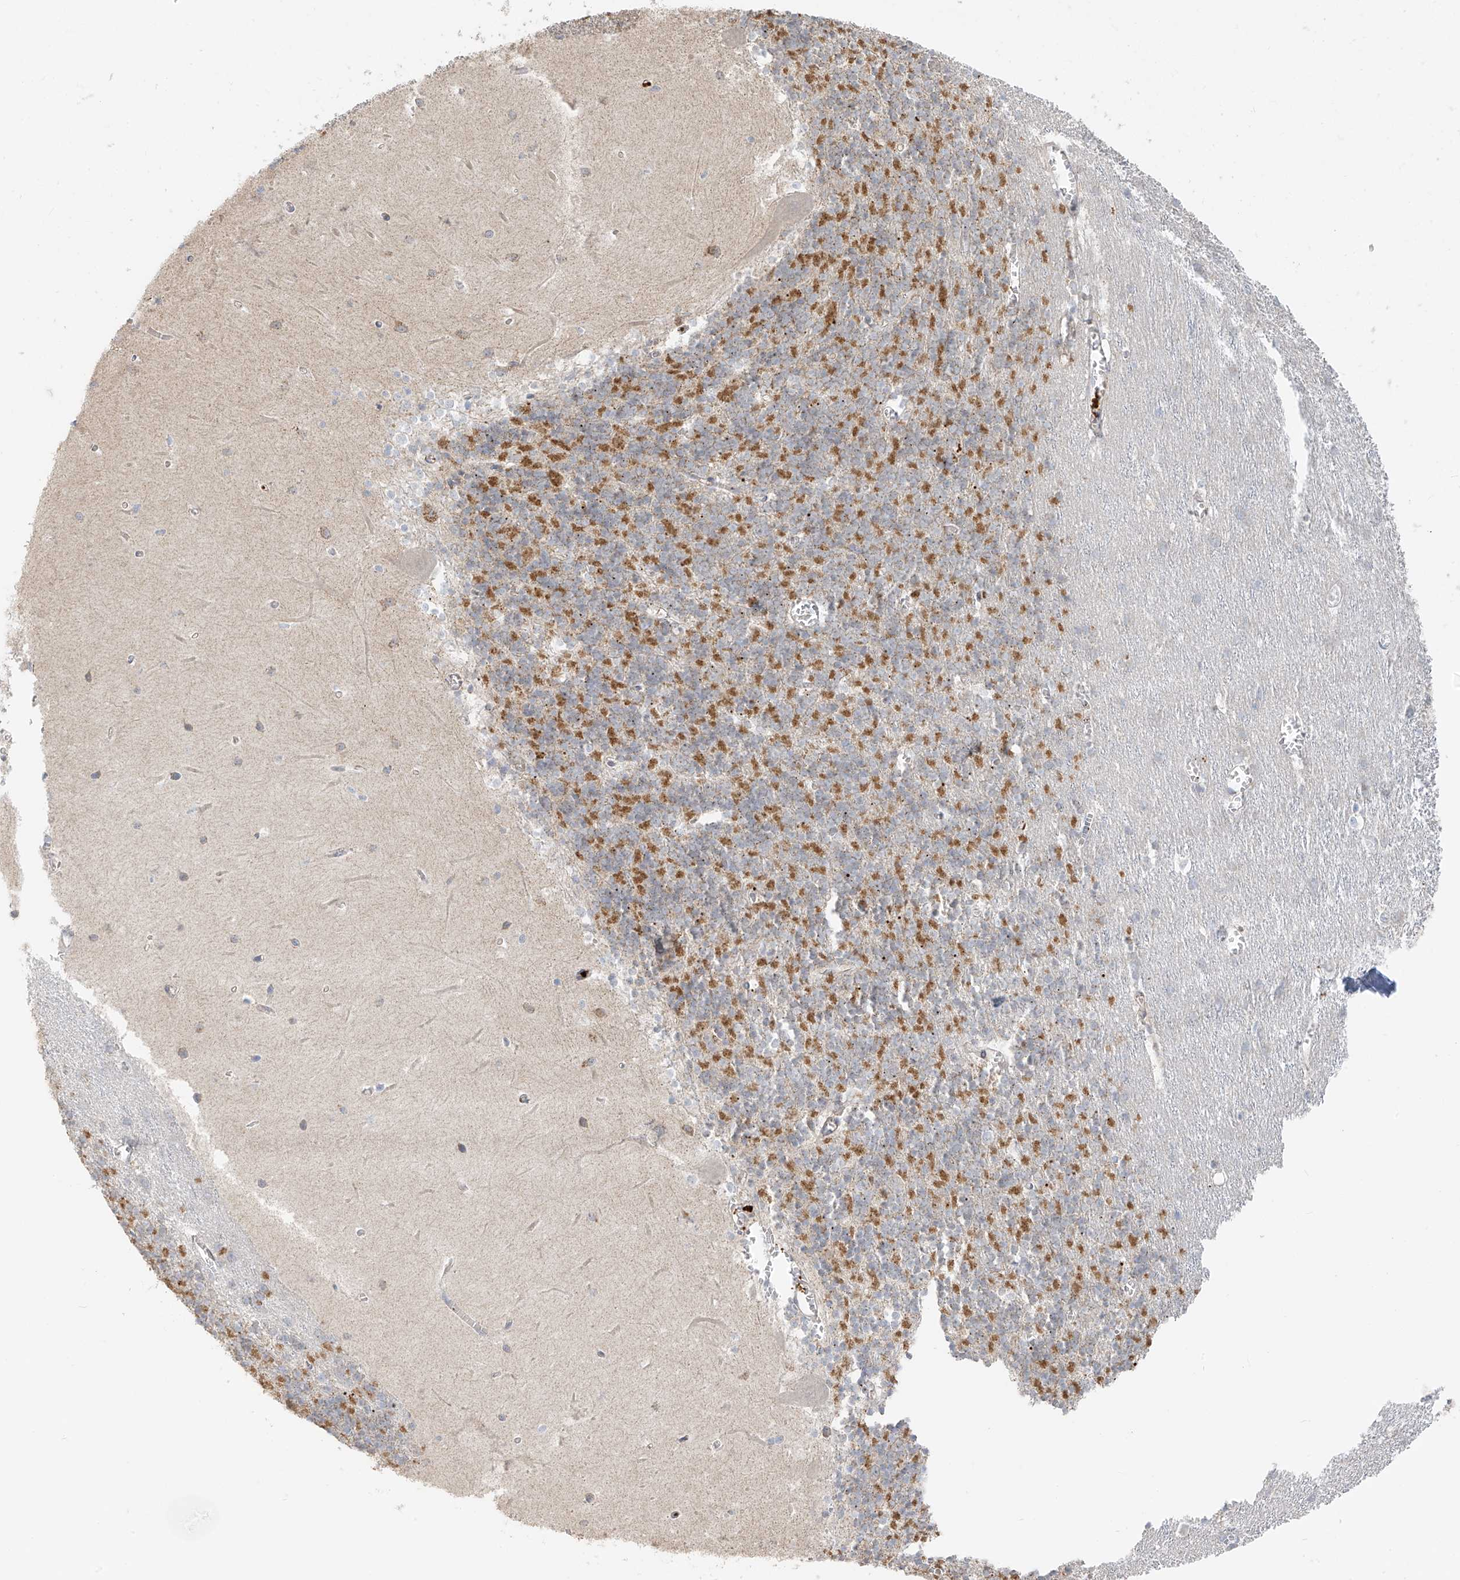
{"staining": {"intensity": "moderate", "quantity": "25%-75%", "location": "cytoplasmic/membranous"}, "tissue": "cerebellum", "cell_type": "Cells in granular layer", "image_type": "normal", "snomed": [{"axis": "morphology", "description": "Normal tissue, NOS"}, {"axis": "topography", "description": "Cerebellum"}], "caption": "A photomicrograph of human cerebellum stained for a protein displays moderate cytoplasmic/membranous brown staining in cells in granular layer. The staining was performed using DAB (3,3'-diaminobenzidine), with brown indicating positive protein expression. Nuclei are stained blue with hematoxylin.", "gene": "UST", "patient": {"sex": "male", "age": 37}}